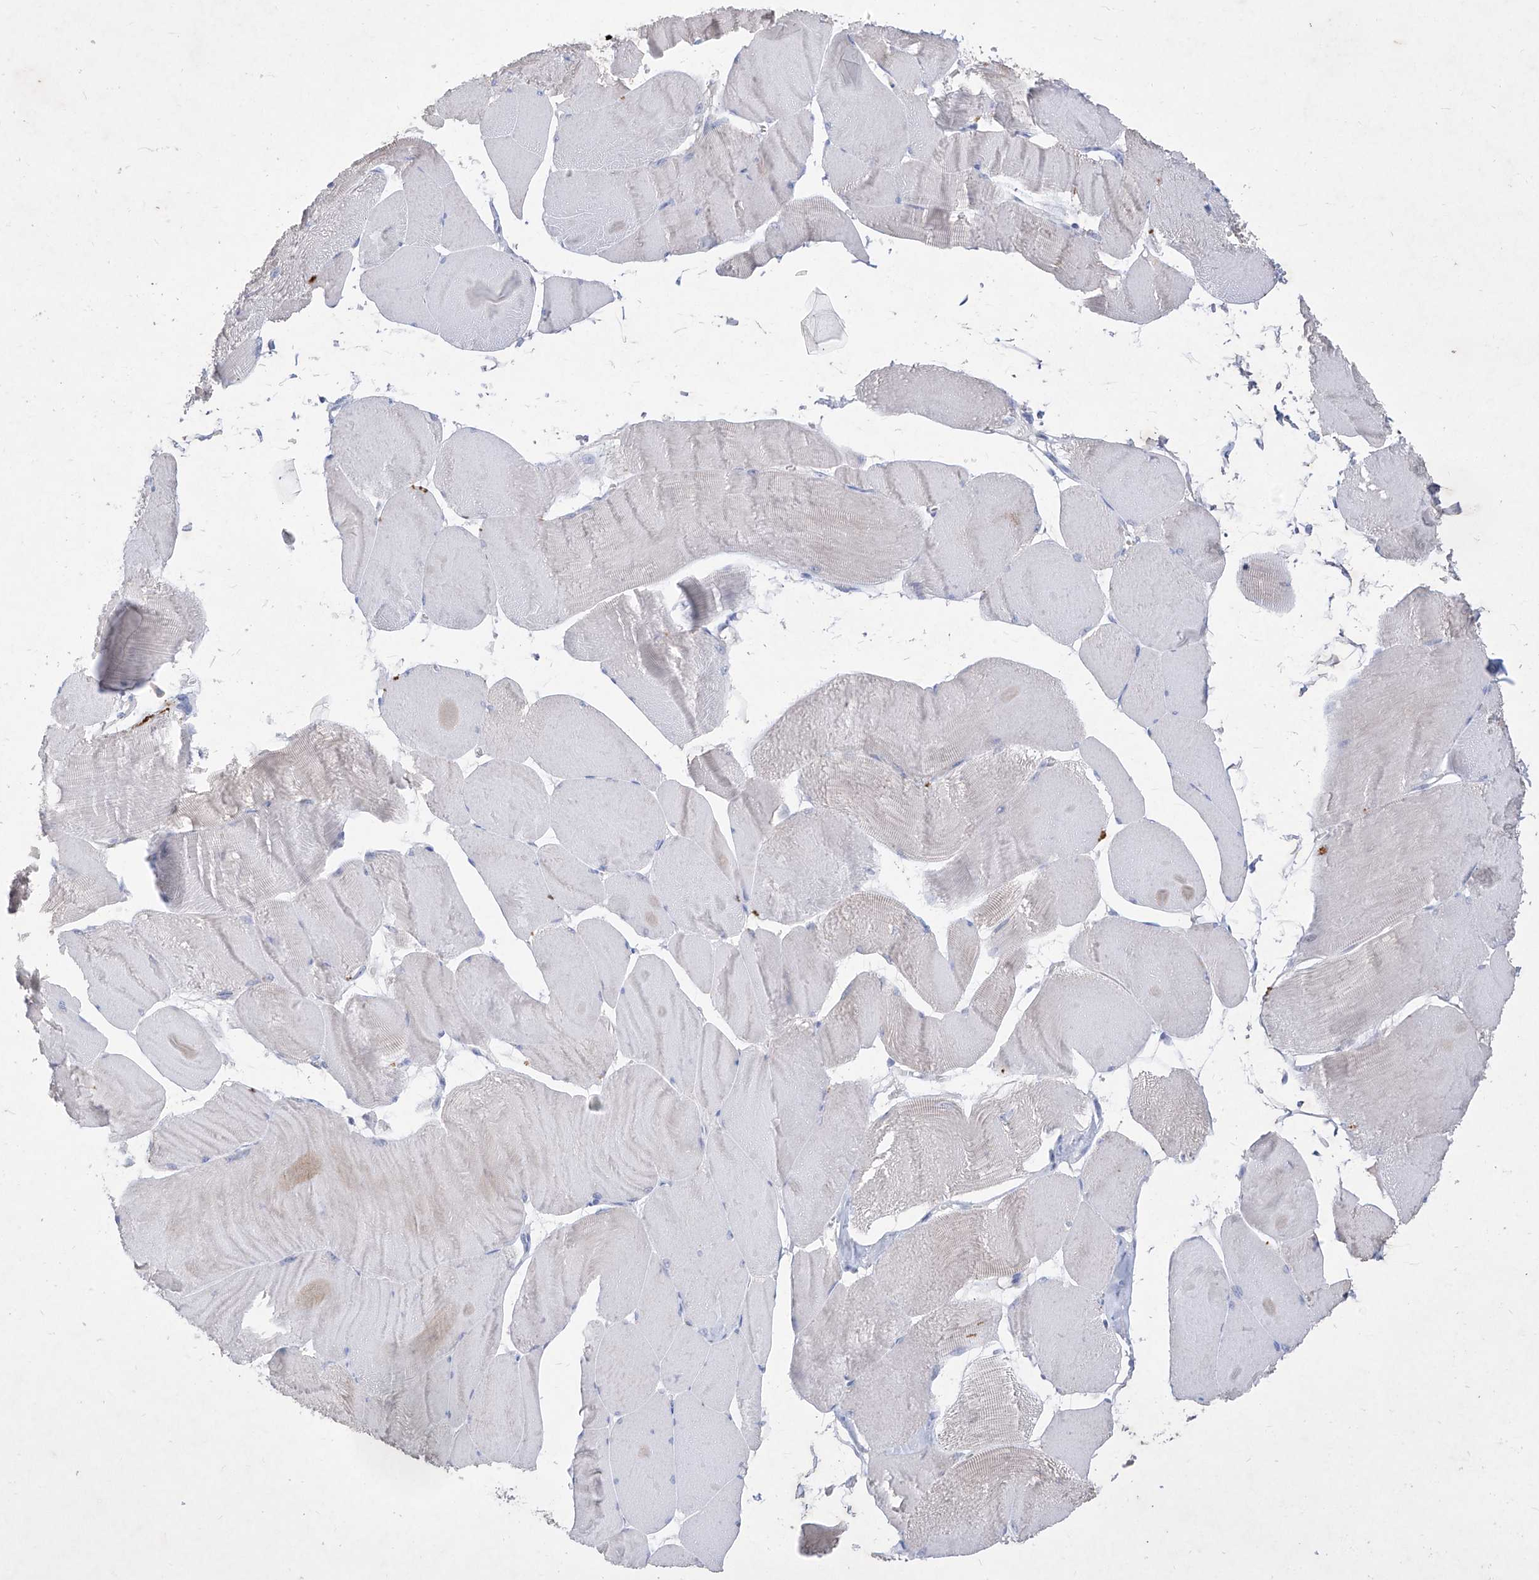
{"staining": {"intensity": "negative", "quantity": "none", "location": "none"}, "tissue": "skeletal muscle", "cell_type": "Myocytes", "image_type": "normal", "snomed": [{"axis": "morphology", "description": "Normal tissue, NOS"}, {"axis": "morphology", "description": "Basal cell carcinoma"}, {"axis": "topography", "description": "Skeletal muscle"}], "caption": "IHC histopathology image of unremarkable skeletal muscle stained for a protein (brown), which exhibits no positivity in myocytes. Nuclei are stained in blue.", "gene": "ASNS", "patient": {"sex": "female", "age": 64}}